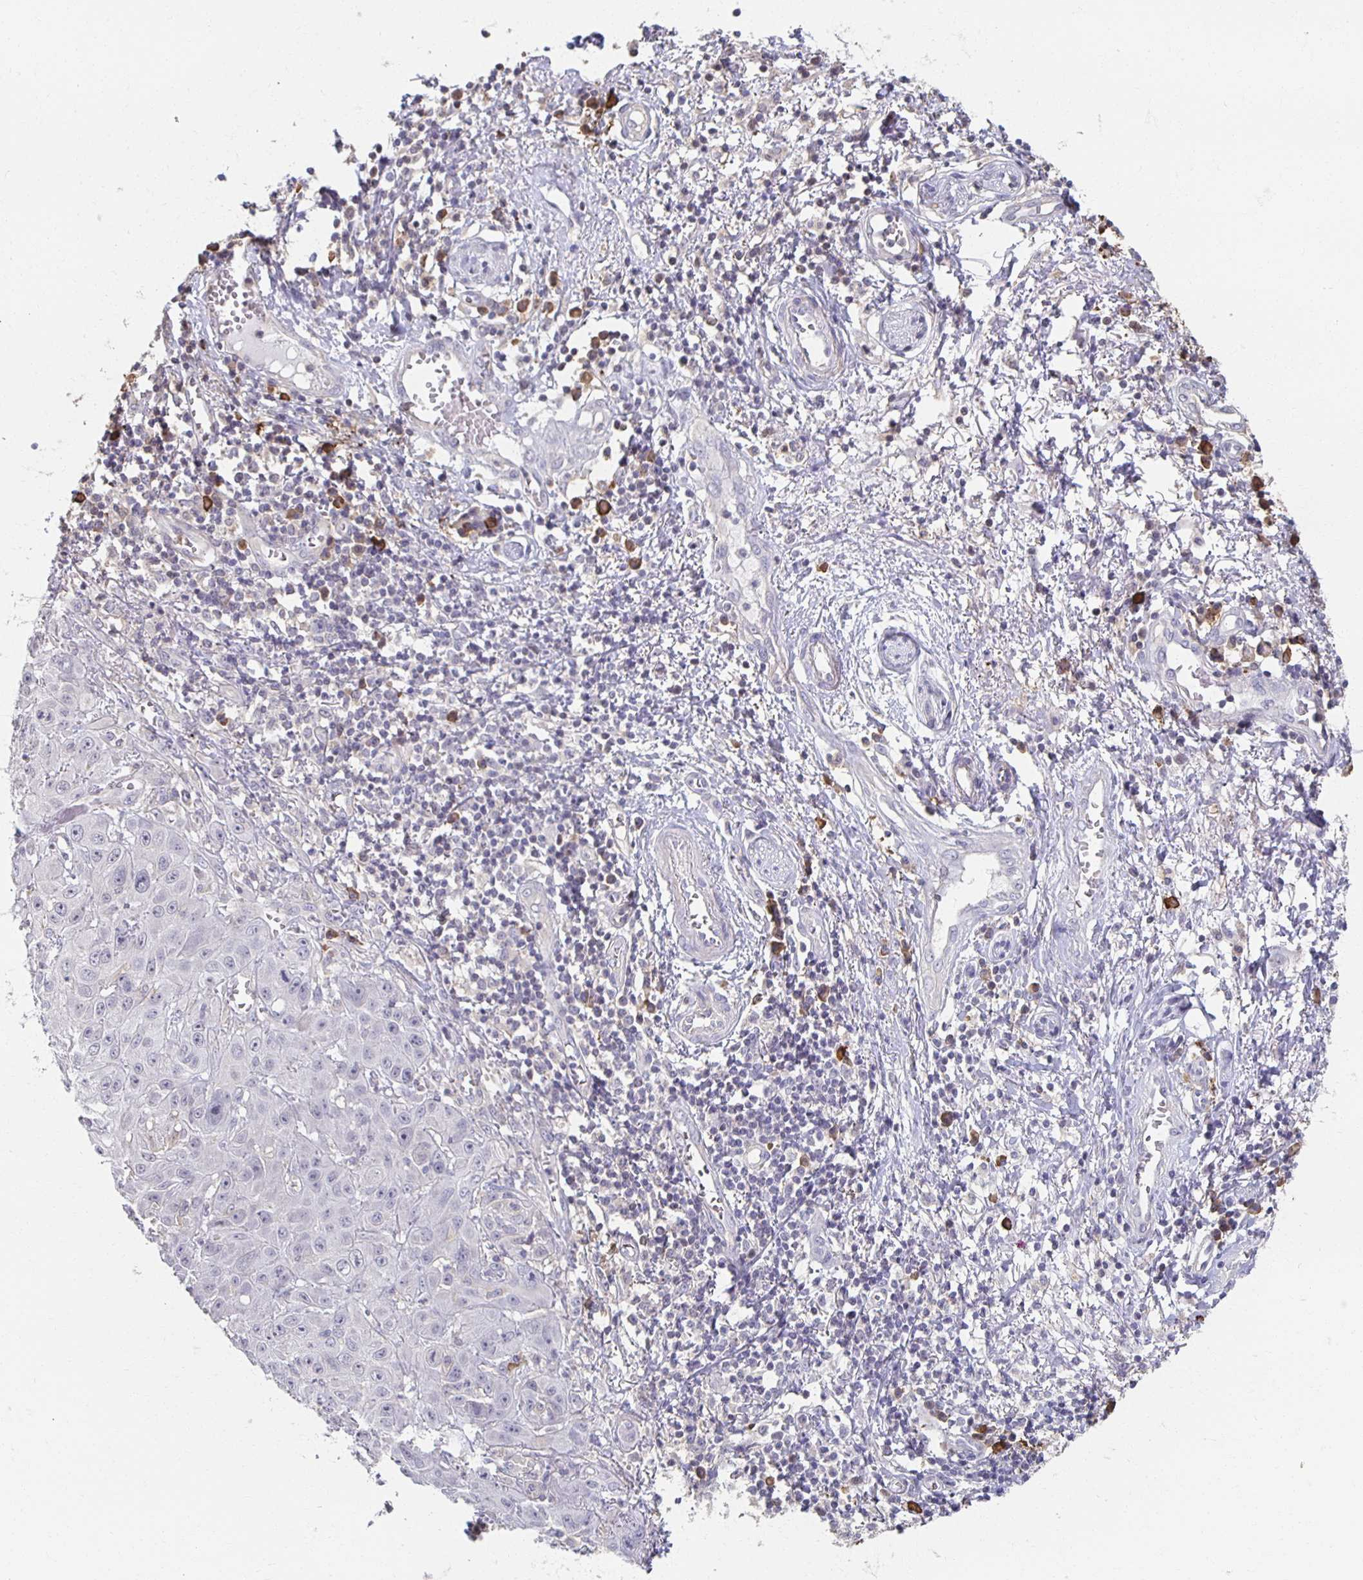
{"staining": {"intensity": "negative", "quantity": "none", "location": "none"}, "tissue": "skin cancer", "cell_type": "Tumor cells", "image_type": "cancer", "snomed": [{"axis": "morphology", "description": "Squamous cell carcinoma, NOS"}, {"axis": "topography", "description": "Skin"}, {"axis": "topography", "description": "Vulva"}], "caption": "An immunohistochemistry (IHC) micrograph of skin cancer (squamous cell carcinoma) is shown. There is no staining in tumor cells of skin cancer (squamous cell carcinoma).", "gene": "ZNF692", "patient": {"sex": "female", "age": 71}}